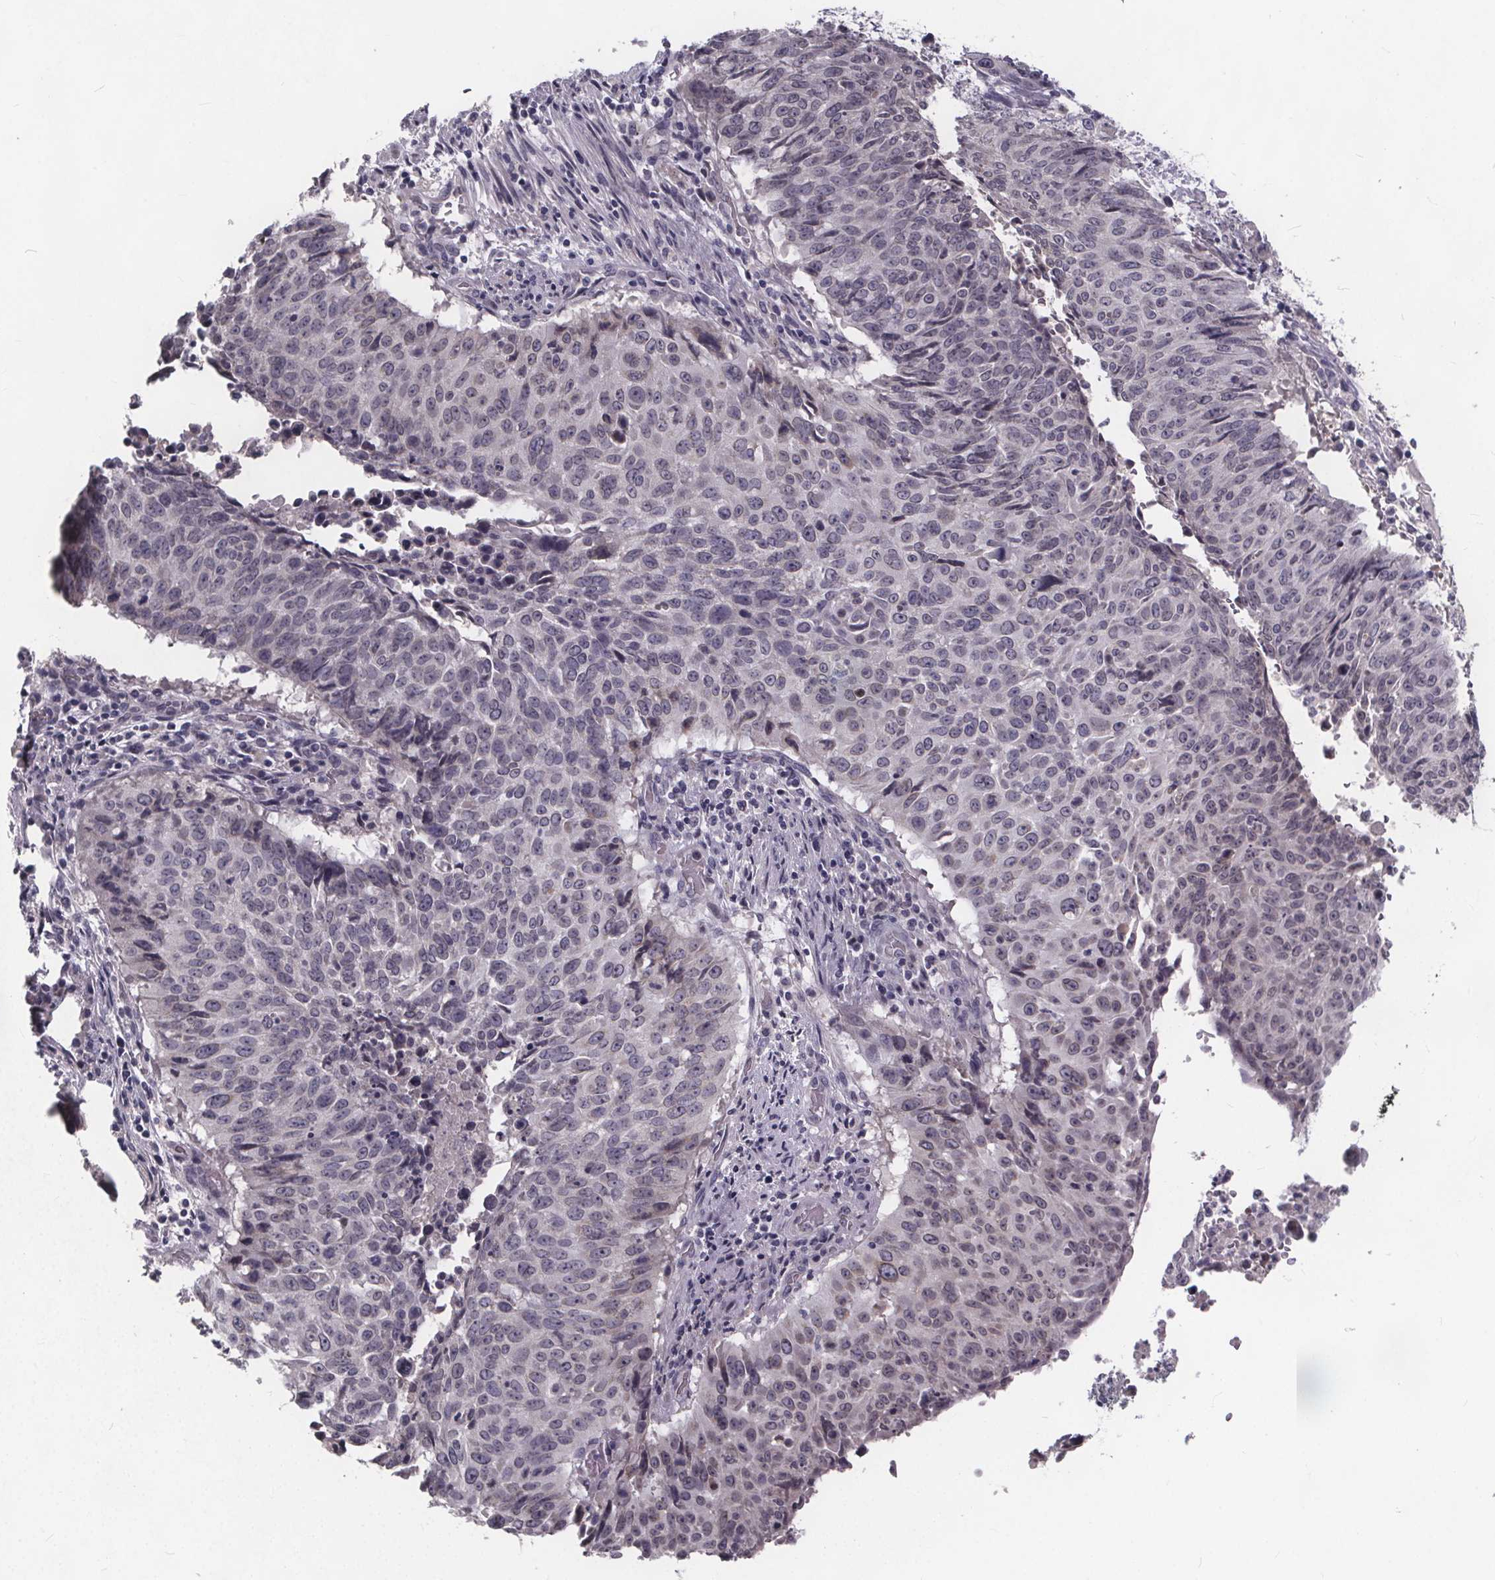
{"staining": {"intensity": "negative", "quantity": "none", "location": "none"}, "tissue": "lung cancer", "cell_type": "Tumor cells", "image_type": "cancer", "snomed": [{"axis": "morphology", "description": "Normal tissue, NOS"}, {"axis": "morphology", "description": "Squamous cell carcinoma, NOS"}, {"axis": "topography", "description": "Bronchus"}, {"axis": "topography", "description": "Lung"}], "caption": "DAB immunohistochemical staining of squamous cell carcinoma (lung) demonstrates no significant expression in tumor cells.", "gene": "FAM181B", "patient": {"sex": "male", "age": 64}}